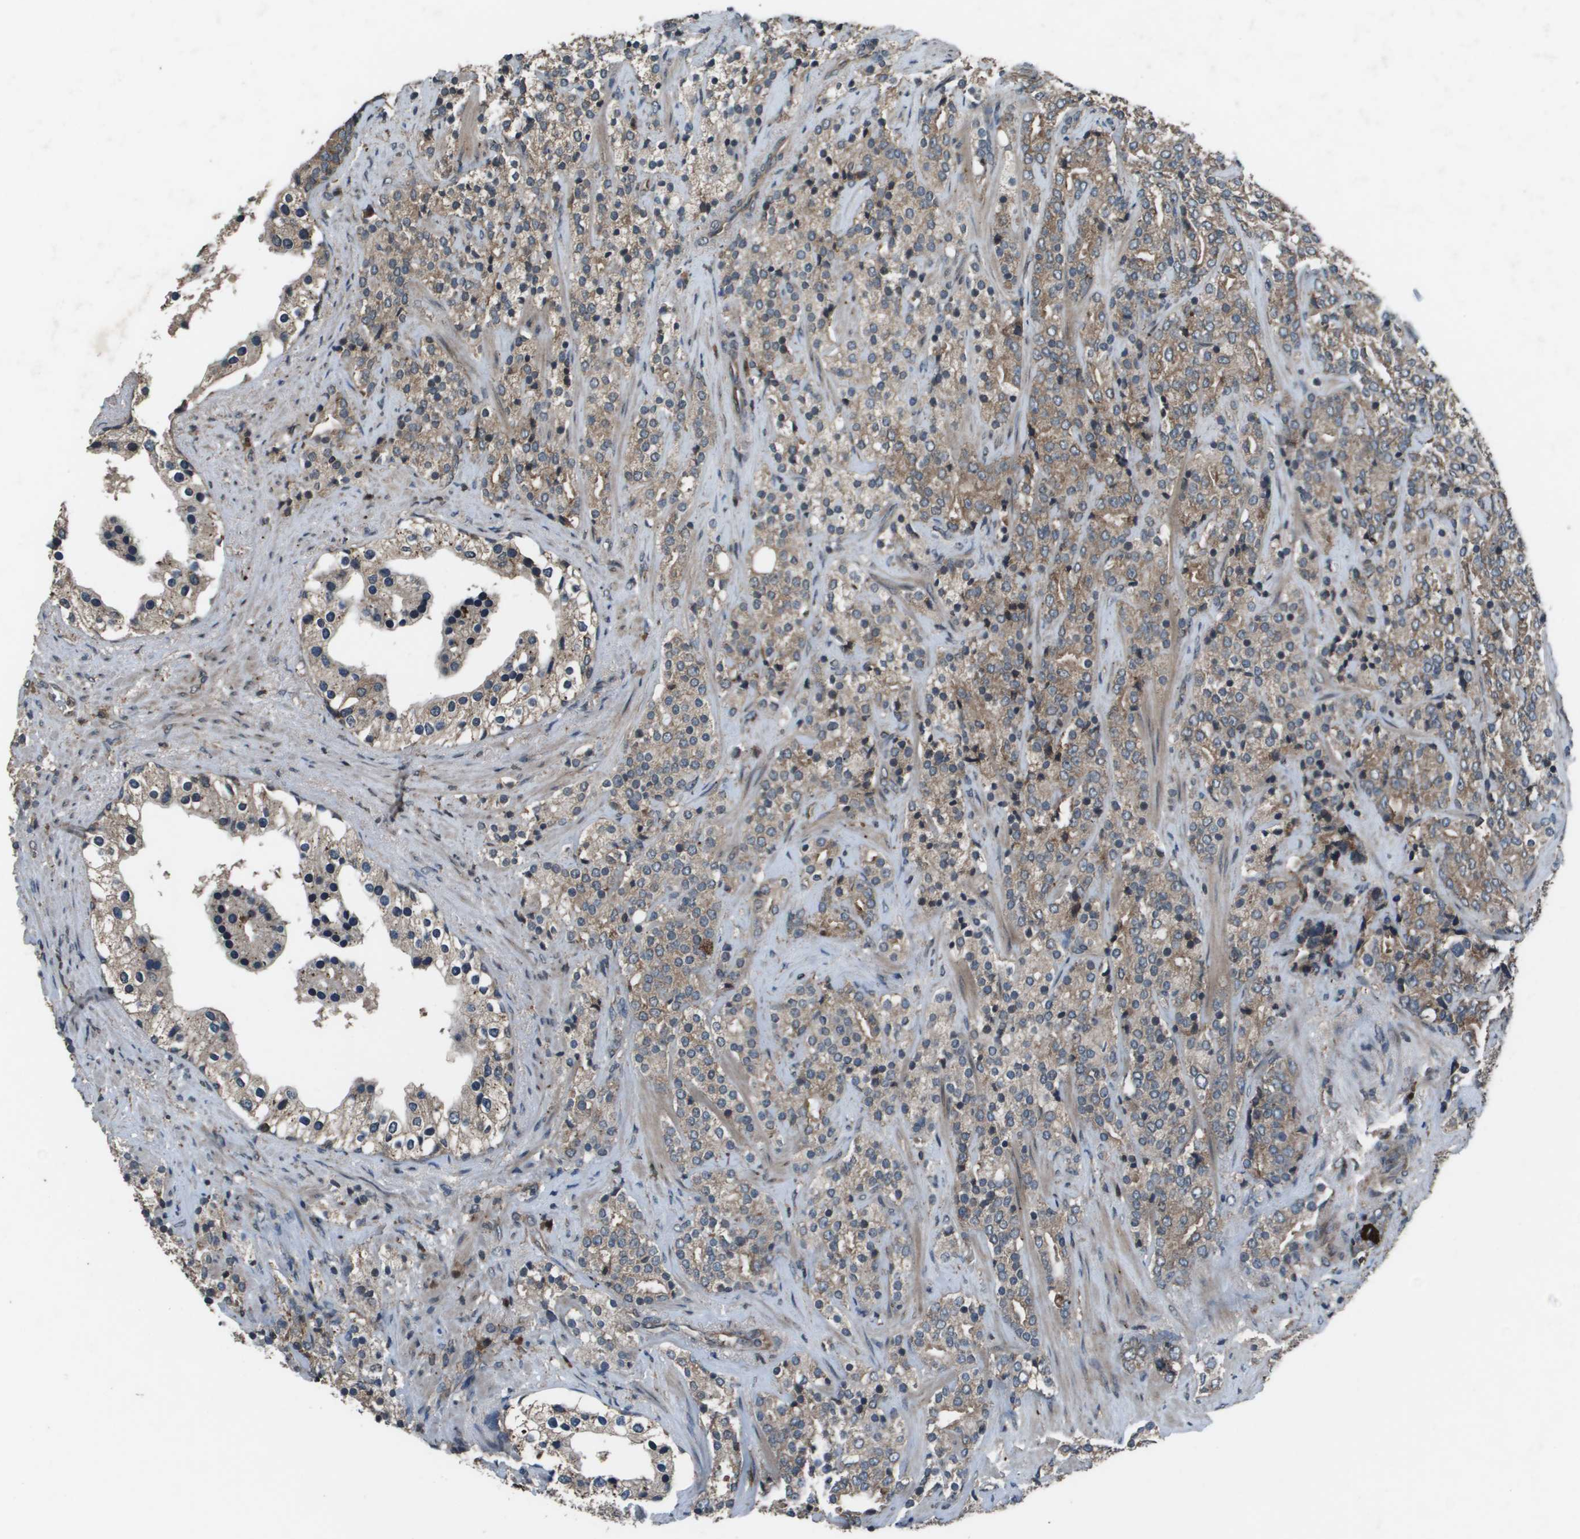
{"staining": {"intensity": "weak", "quantity": ">75%", "location": "cytoplasmic/membranous"}, "tissue": "prostate cancer", "cell_type": "Tumor cells", "image_type": "cancer", "snomed": [{"axis": "morphology", "description": "Adenocarcinoma, High grade"}, {"axis": "topography", "description": "Prostate"}], "caption": "An image of high-grade adenocarcinoma (prostate) stained for a protein exhibits weak cytoplasmic/membranous brown staining in tumor cells.", "gene": "GOSR2", "patient": {"sex": "male", "age": 71}}